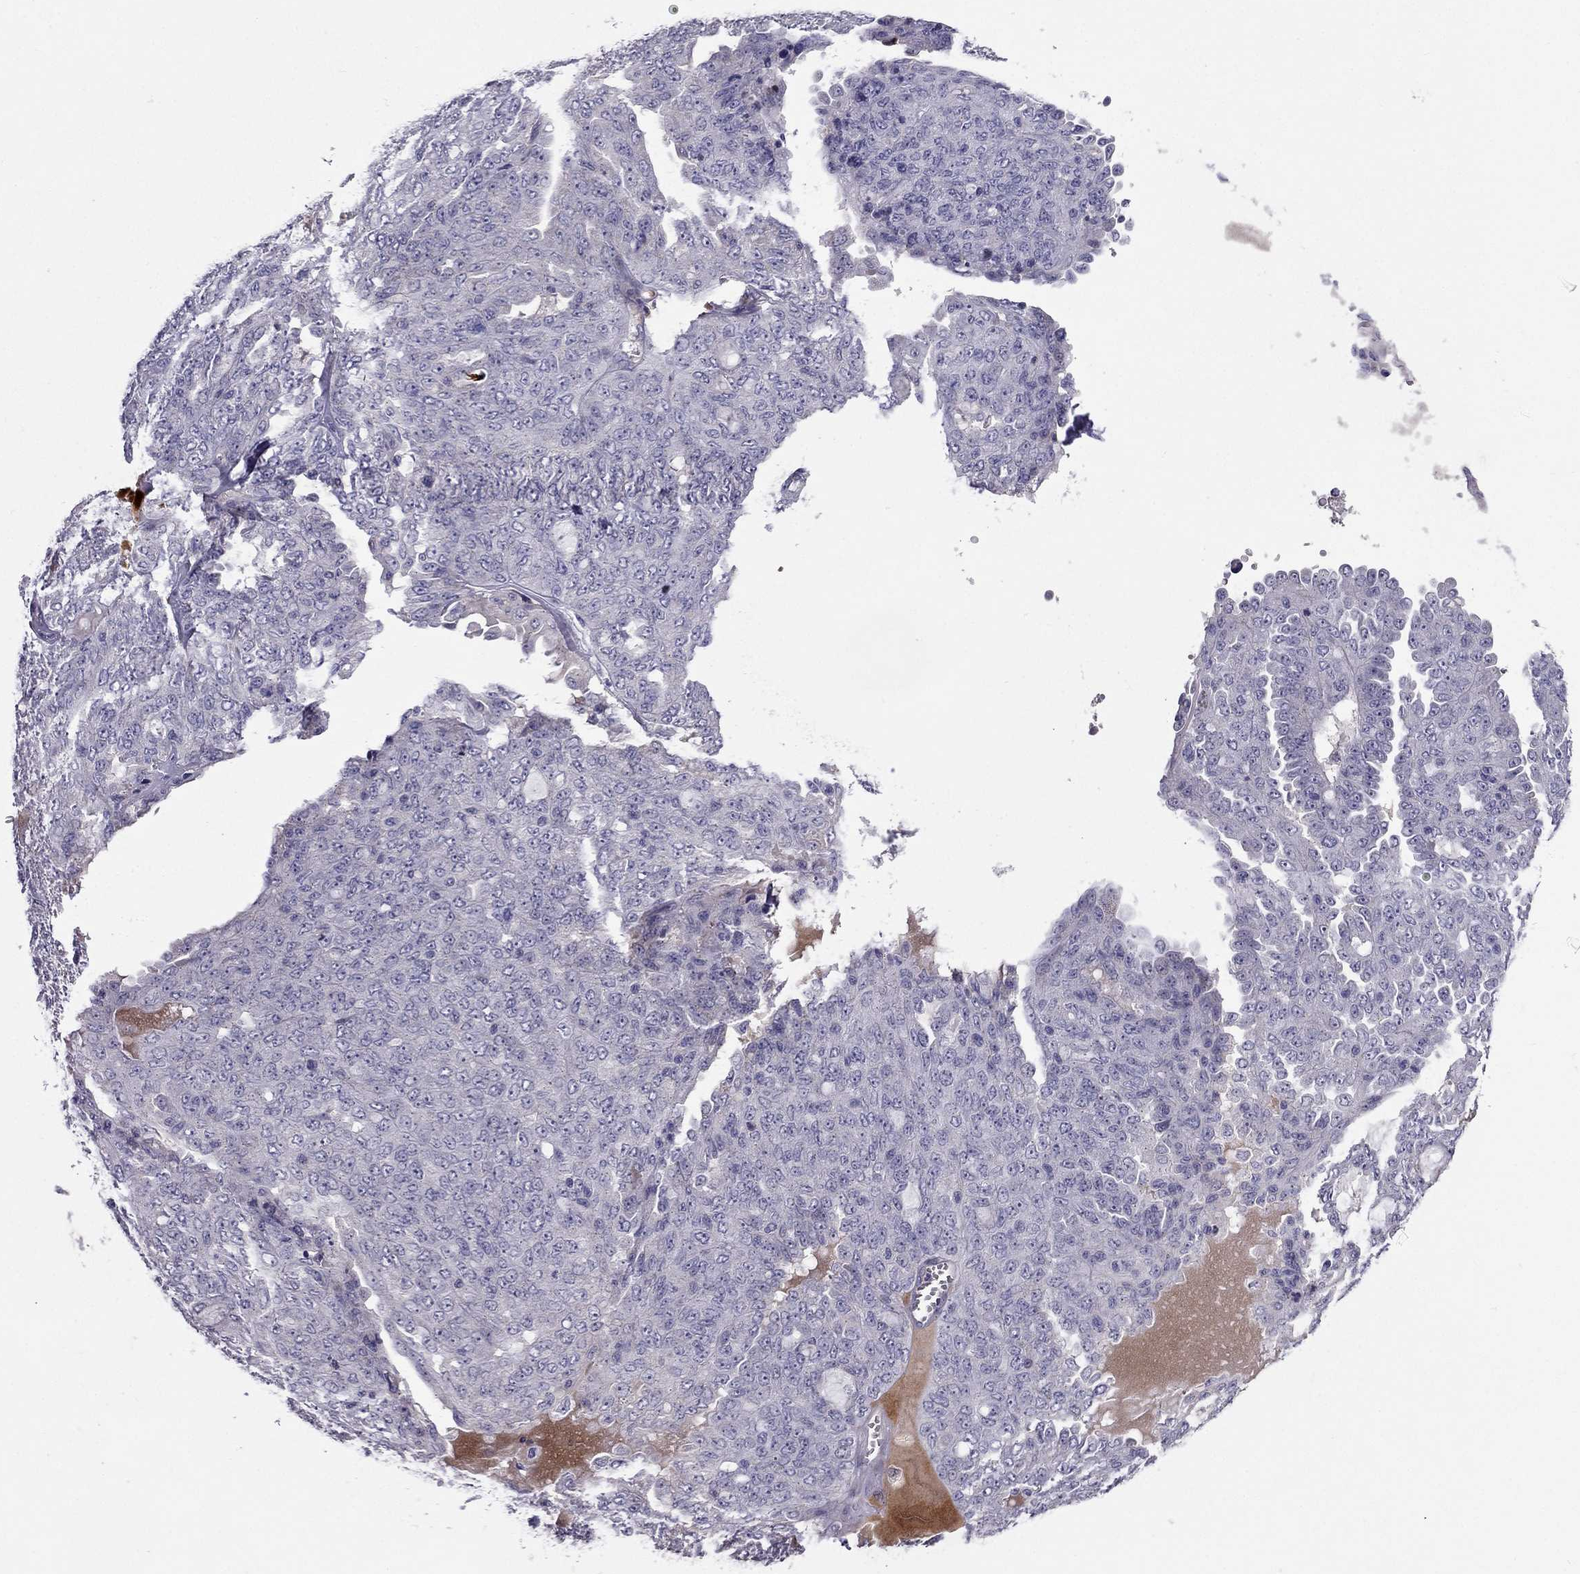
{"staining": {"intensity": "negative", "quantity": "none", "location": "none"}, "tissue": "ovarian cancer", "cell_type": "Tumor cells", "image_type": "cancer", "snomed": [{"axis": "morphology", "description": "Cystadenocarcinoma, serous, NOS"}, {"axis": "topography", "description": "Ovary"}], "caption": "A high-resolution micrograph shows immunohistochemistry staining of serous cystadenocarcinoma (ovarian), which displays no significant staining in tumor cells. (DAB (3,3'-diaminobenzidine) IHC, high magnification).", "gene": "MYBPH", "patient": {"sex": "female", "age": 71}}